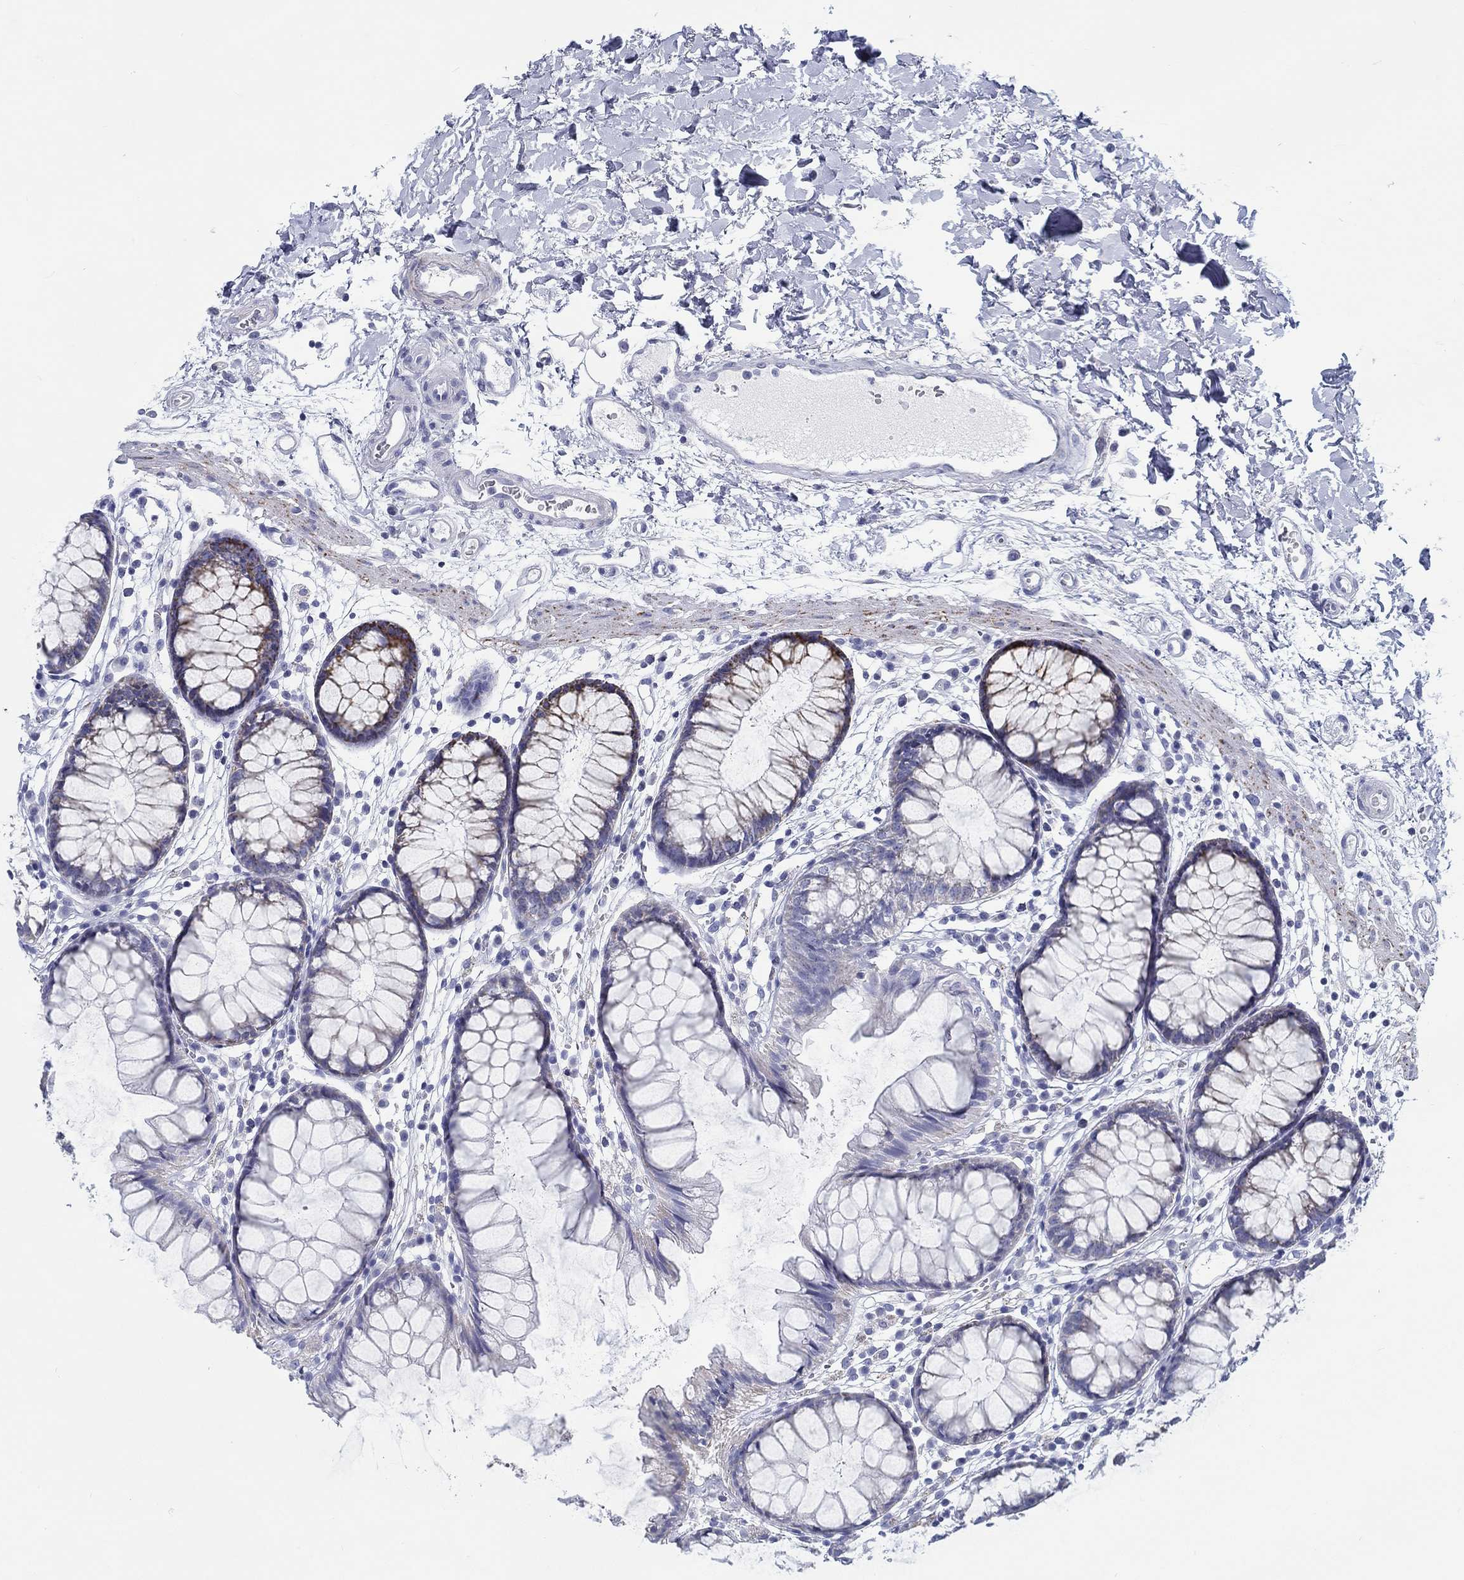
{"staining": {"intensity": "negative", "quantity": "none", "location": "none"}, "tissue": "colon", "cell_type": "Endothelial cells", "image_type": "normal", "snomed": [{"axis": "morphology", "description": "Normal tissue, NOS"}, {"axis": "morphology", "description": "Adenocarcinoma, NOS"}, {"axis": "topography", "description": "Colon"}], "caption": "This is an immunohistochemistry (IHC) micrograph of unremarkable human colon. There is no staining in endothelial cells.", "gene": "H1", "patient": {"sex": "male", "age": 65}}